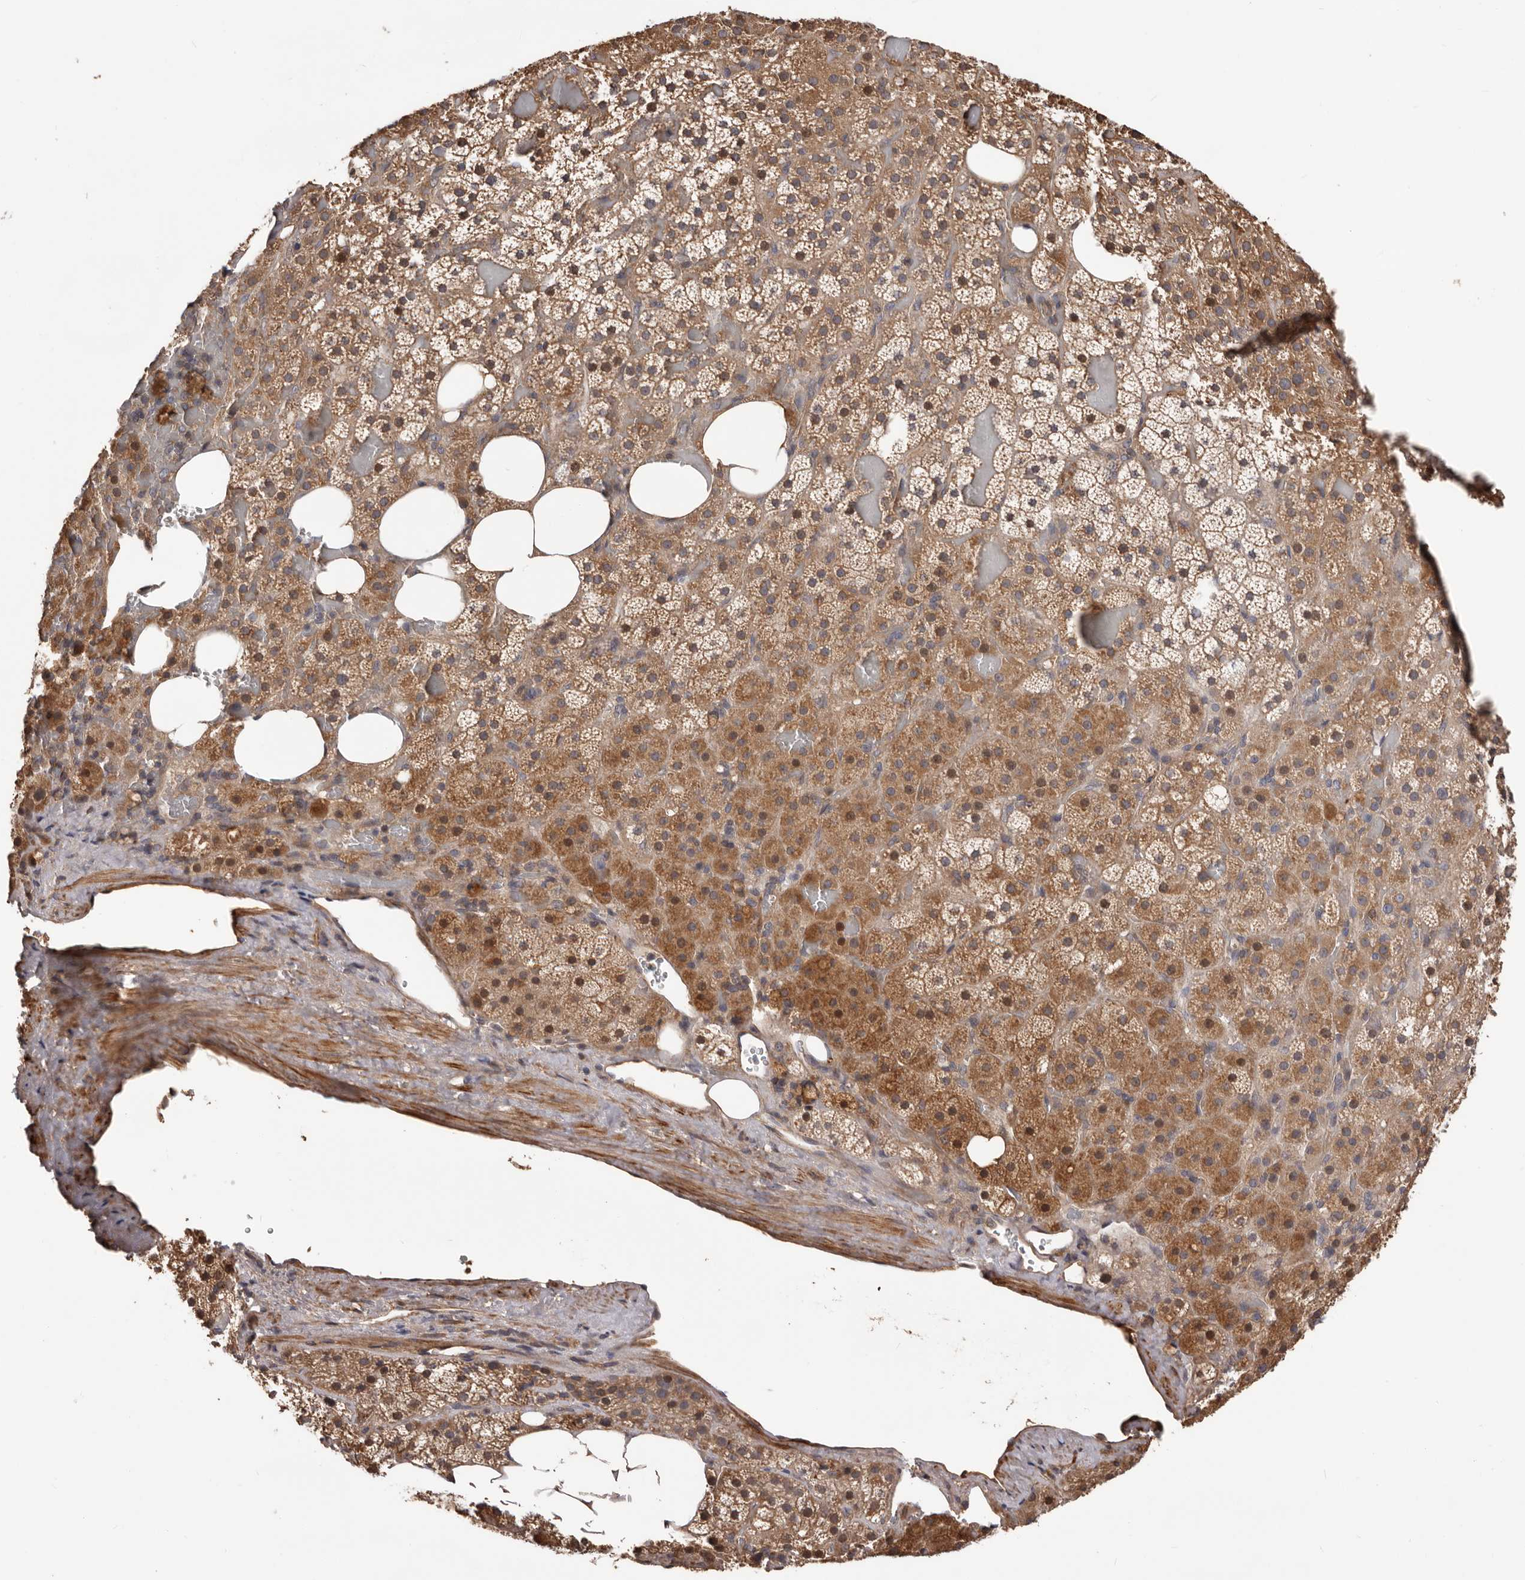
{"staining": {"intensity": "moderate", "quantity": ">75%", "location": "cytoplasmic/membranous"}, "tissue": "adrenal gland", "cell_type": "Glandular cells", "image_type": "normal", "snomed": [{"axis": "morphology", "description": "Normal tissue, NOS"}, {"axis": "topography", "description": "Adrenal gland"}], "caption": "Immunohistochemistry (IHC) of benign human adrenal gland demonstrates medium levels of moderate cytoplasmic/membranous positivity in about >75% of glandular cells.", "gene": "ADAMTS2", "patient": {"sex": "female", "age": 59}}